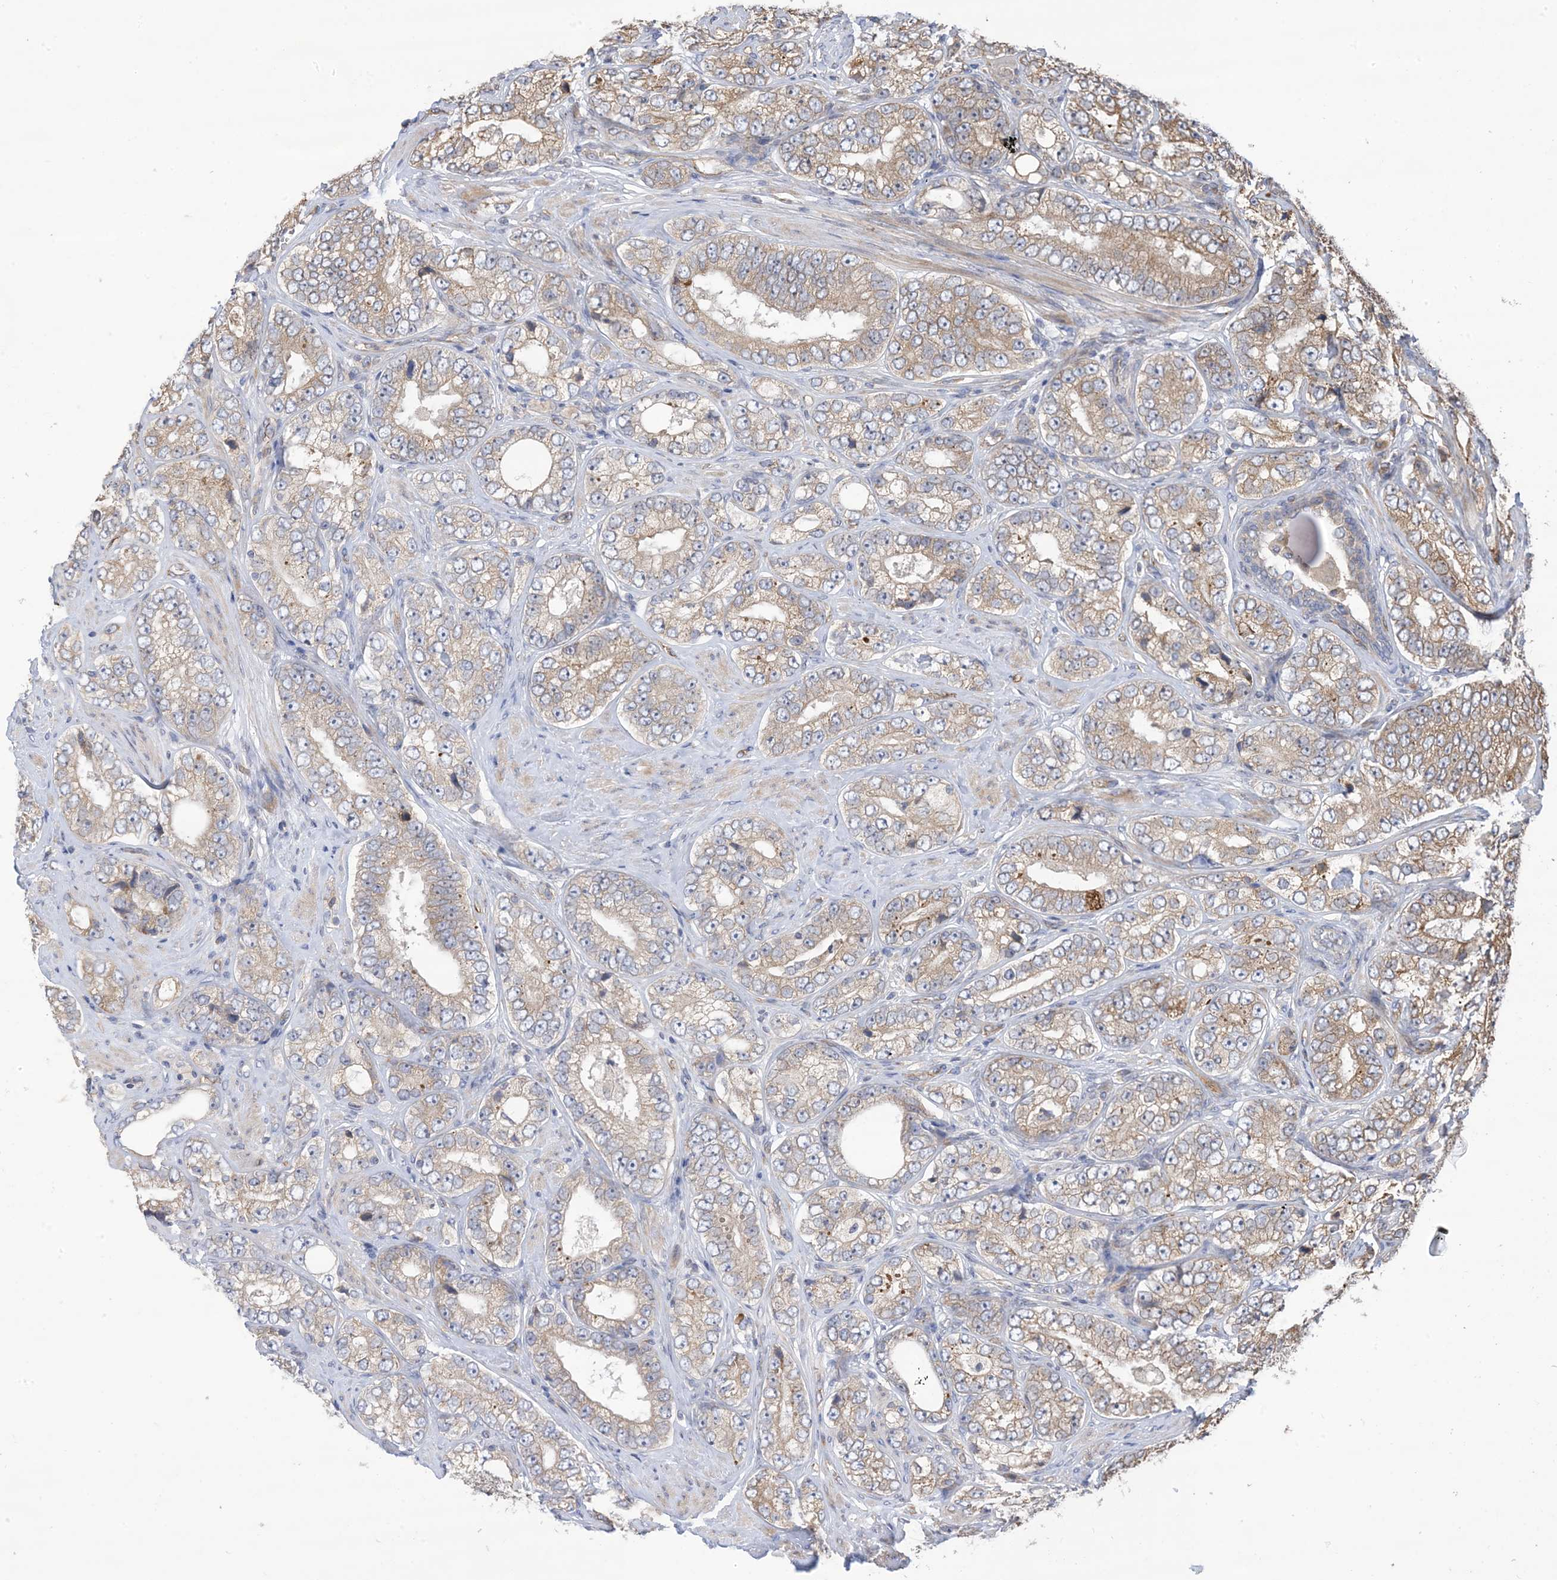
{"staining": {"intensity": "moderate", "quantity": "25%-75%", "location": "cytoplasmic/membranous"}, "tissue": "prostate cancer", "cell_type": "Tumor cells", "image_type": "cancer", "snomed": [{"axis": "morphology", "description": "Adenocarcinoma, High grade"}, {"axis": "topography", "description": "Prostate"}], "caption": "Prostate adenocarcinoma (high-grade) was stained to show a protein in brown. There is medium levels of moderate cytoplasmic/membranous staining in approximately 25%-75% of tumor cells.", "gene": "CLEC16A", "patient": {"sex": "male", "age": 56}}